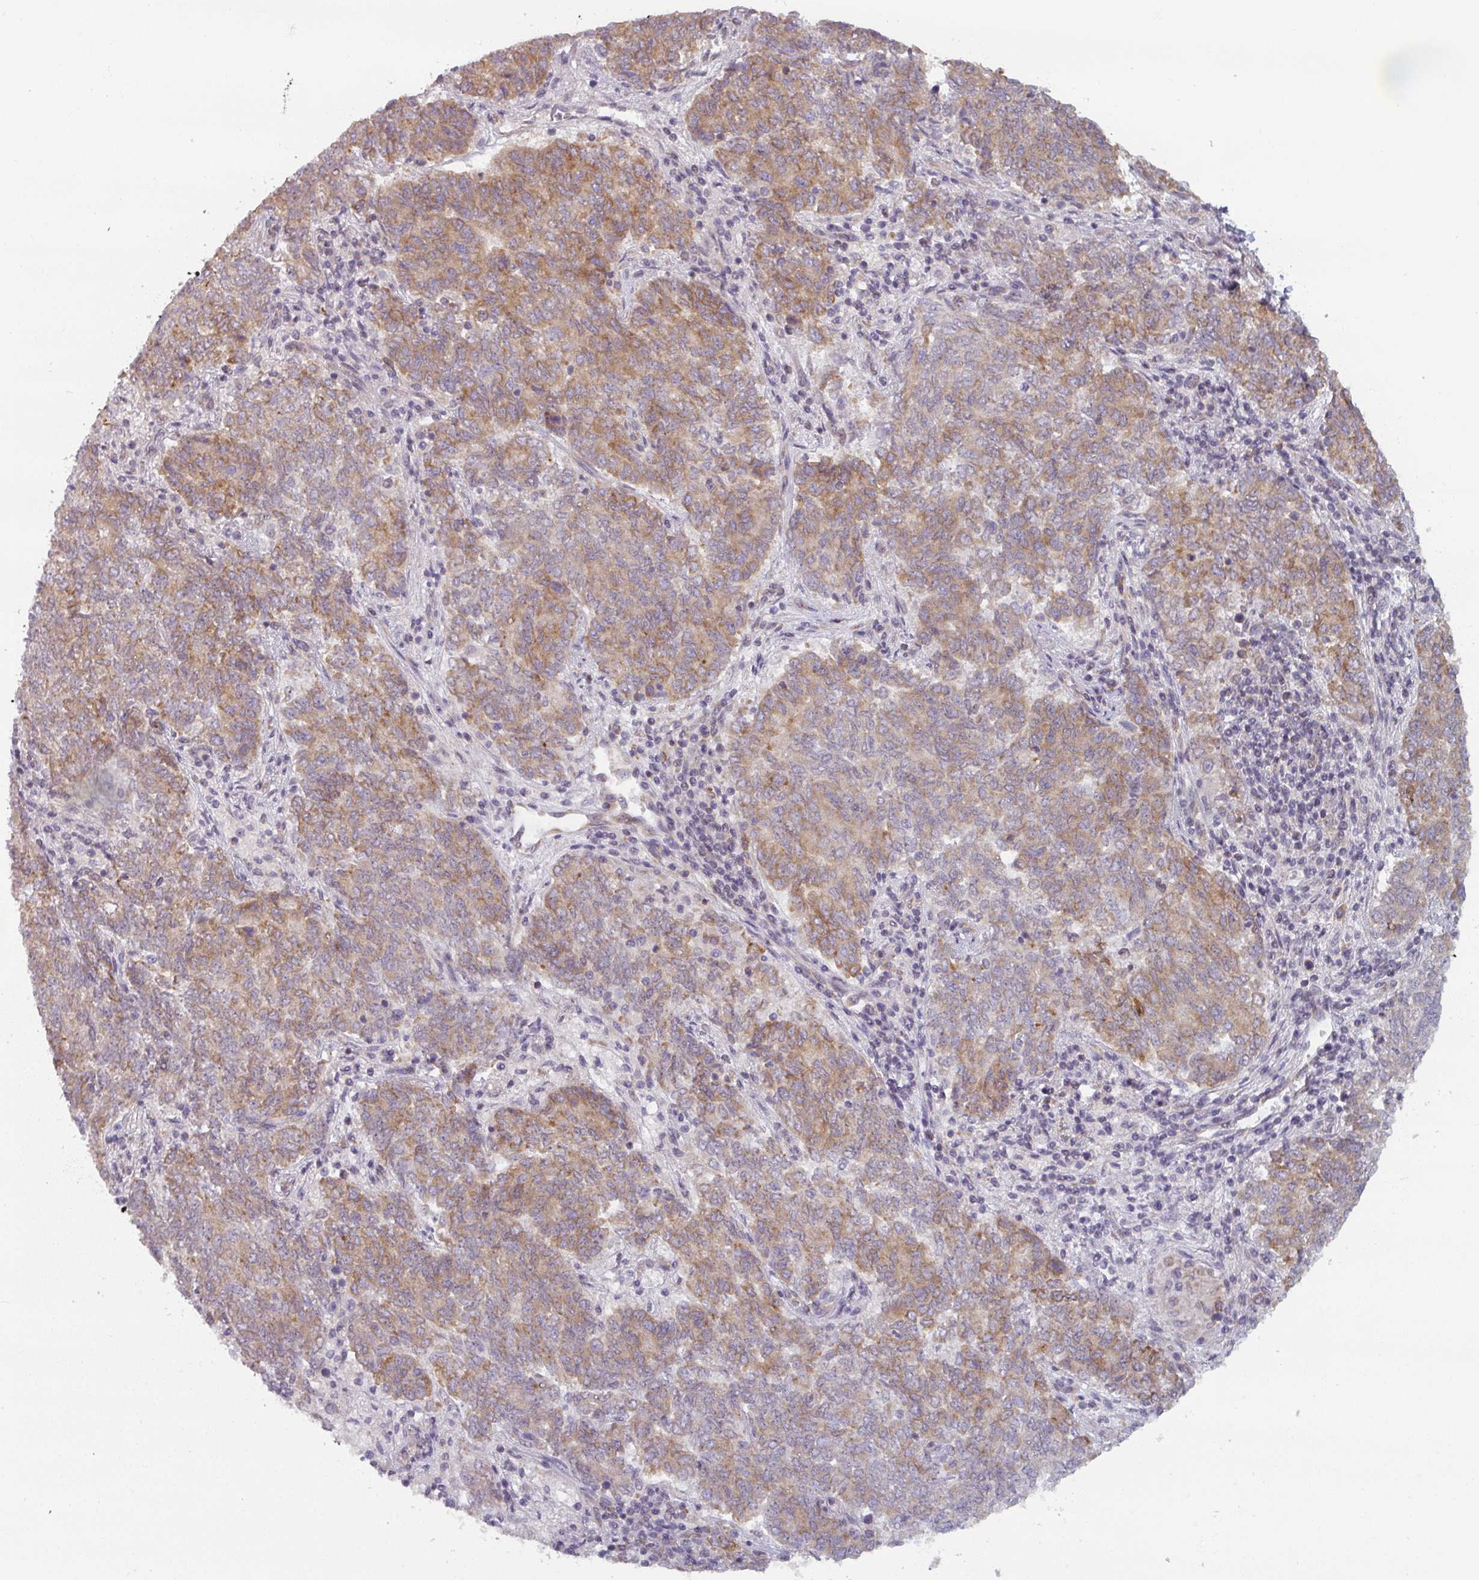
{"staining": {"intensity": "moderate", "quantity": ">75%", "location": "cytoplasmic/membranous"}, "tissue": "endometrial cancer", "cell_type": "Tumor cells", "image_type": "cancer", "snomed": [{"axis": "morphology", "description": "Adenocarcinoma, NOS"}, {"axis": "topography", "description": "Endometrium"}], "caption": "A brown stain labels moderate cytoplasmic/membranous positivity of a protein in human endometrial cancer (adenocarcinoma) tumor cells.", "gene": "TAPT1", "patient": {"sex": "female", "age": 80}}